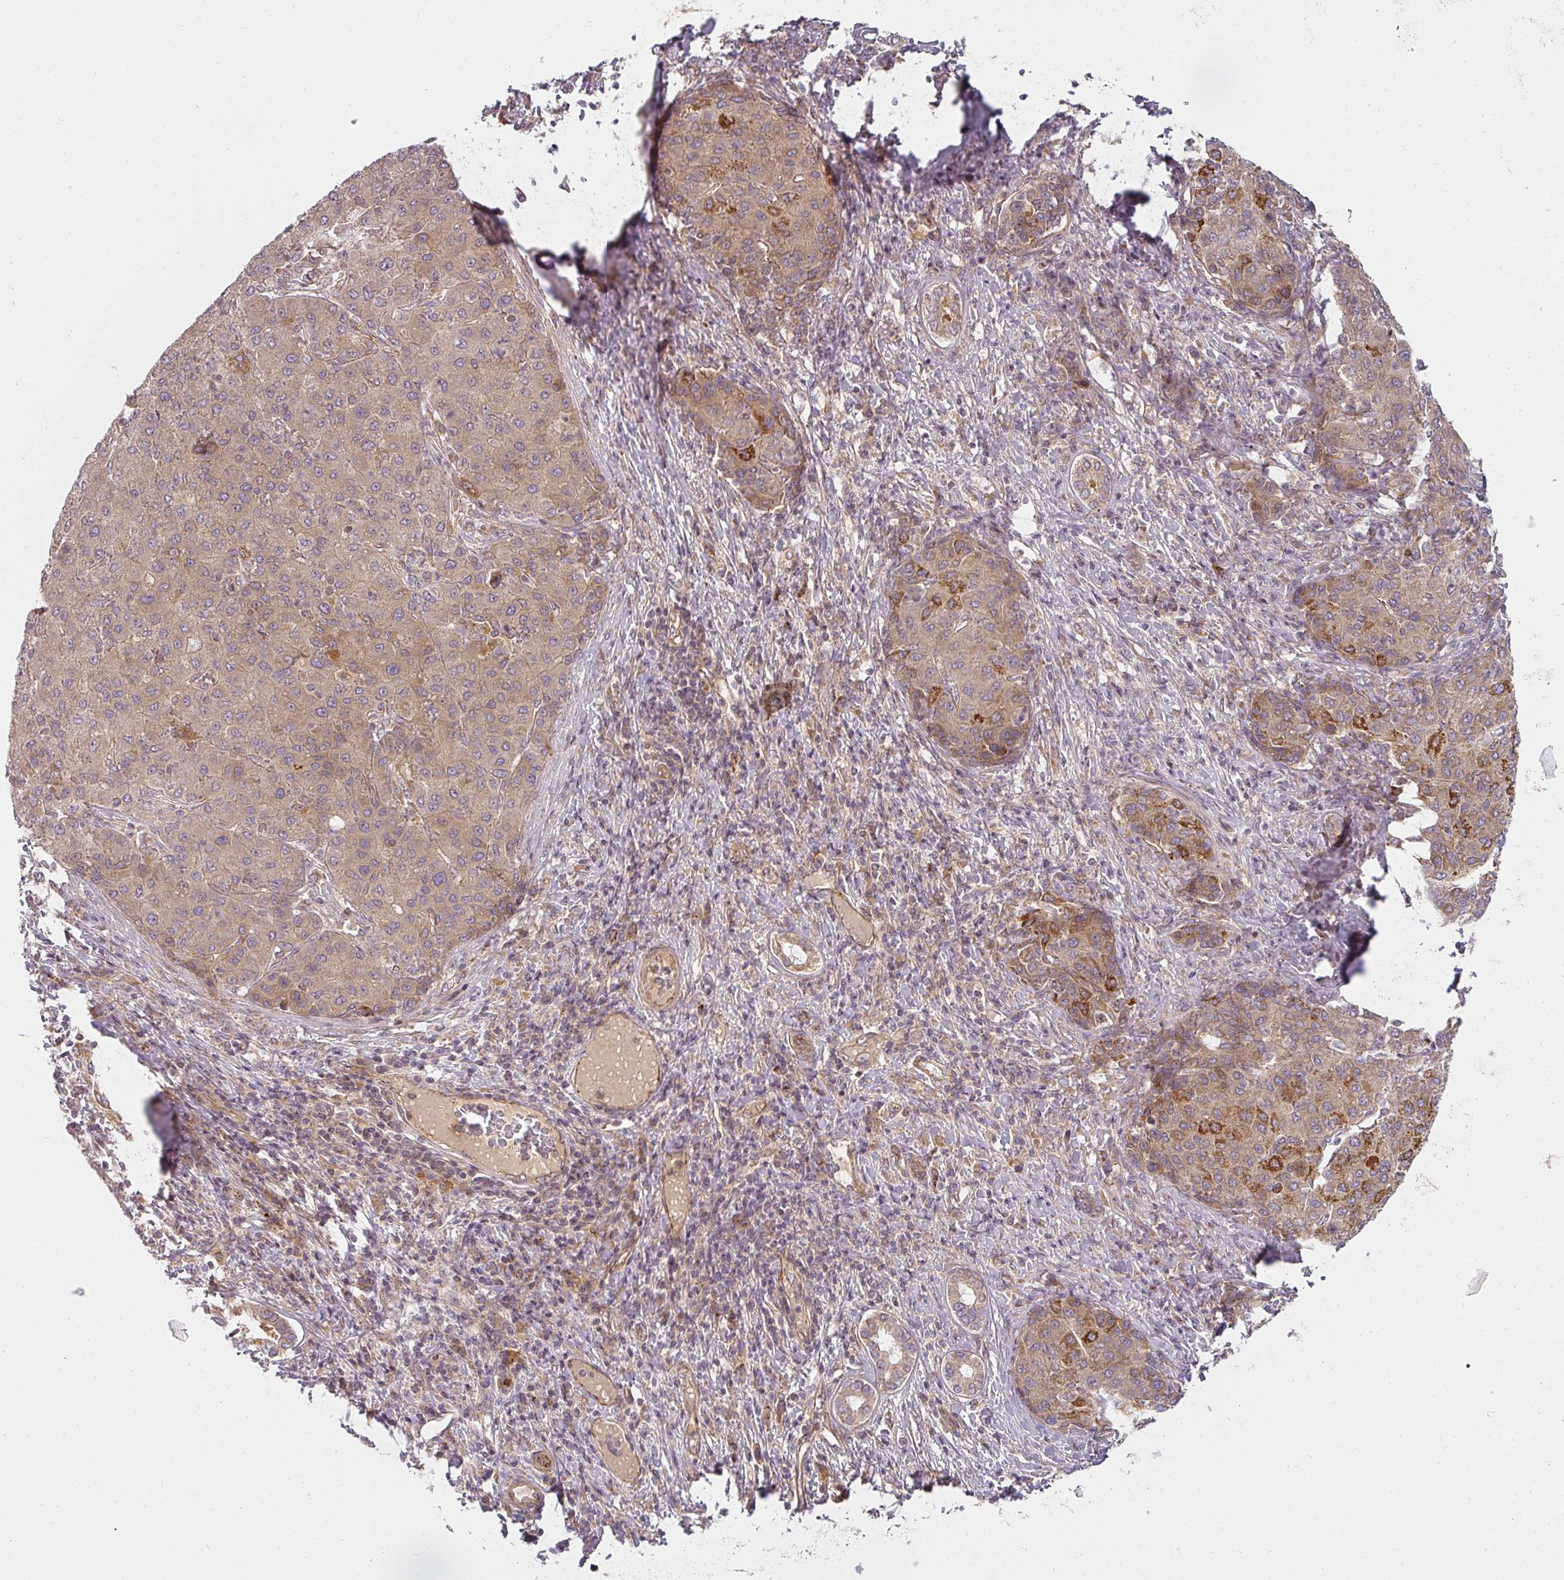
{"staining": {"intensity": "weak", "quantity": ">75%", "location": "cytoplasmic/membranous"}, "tissue": "liver cancer", "cell_type": "Tumor cells", "image_type": "cancer", "snomed": [{"axis": "morphology", "description": "Carcinoma, Hepatocellular, NOS"}, {"axis": "topography", "description": "Liver"}], "caption": "Protein expression analysis of human liver cancer (hepatocellular carcinoma) reveals weak cytoplasmic/membranous staining in about >75% of tumor cells.", "gene": "CNOT1", "patient": {"sex": "male", "age": 65}}